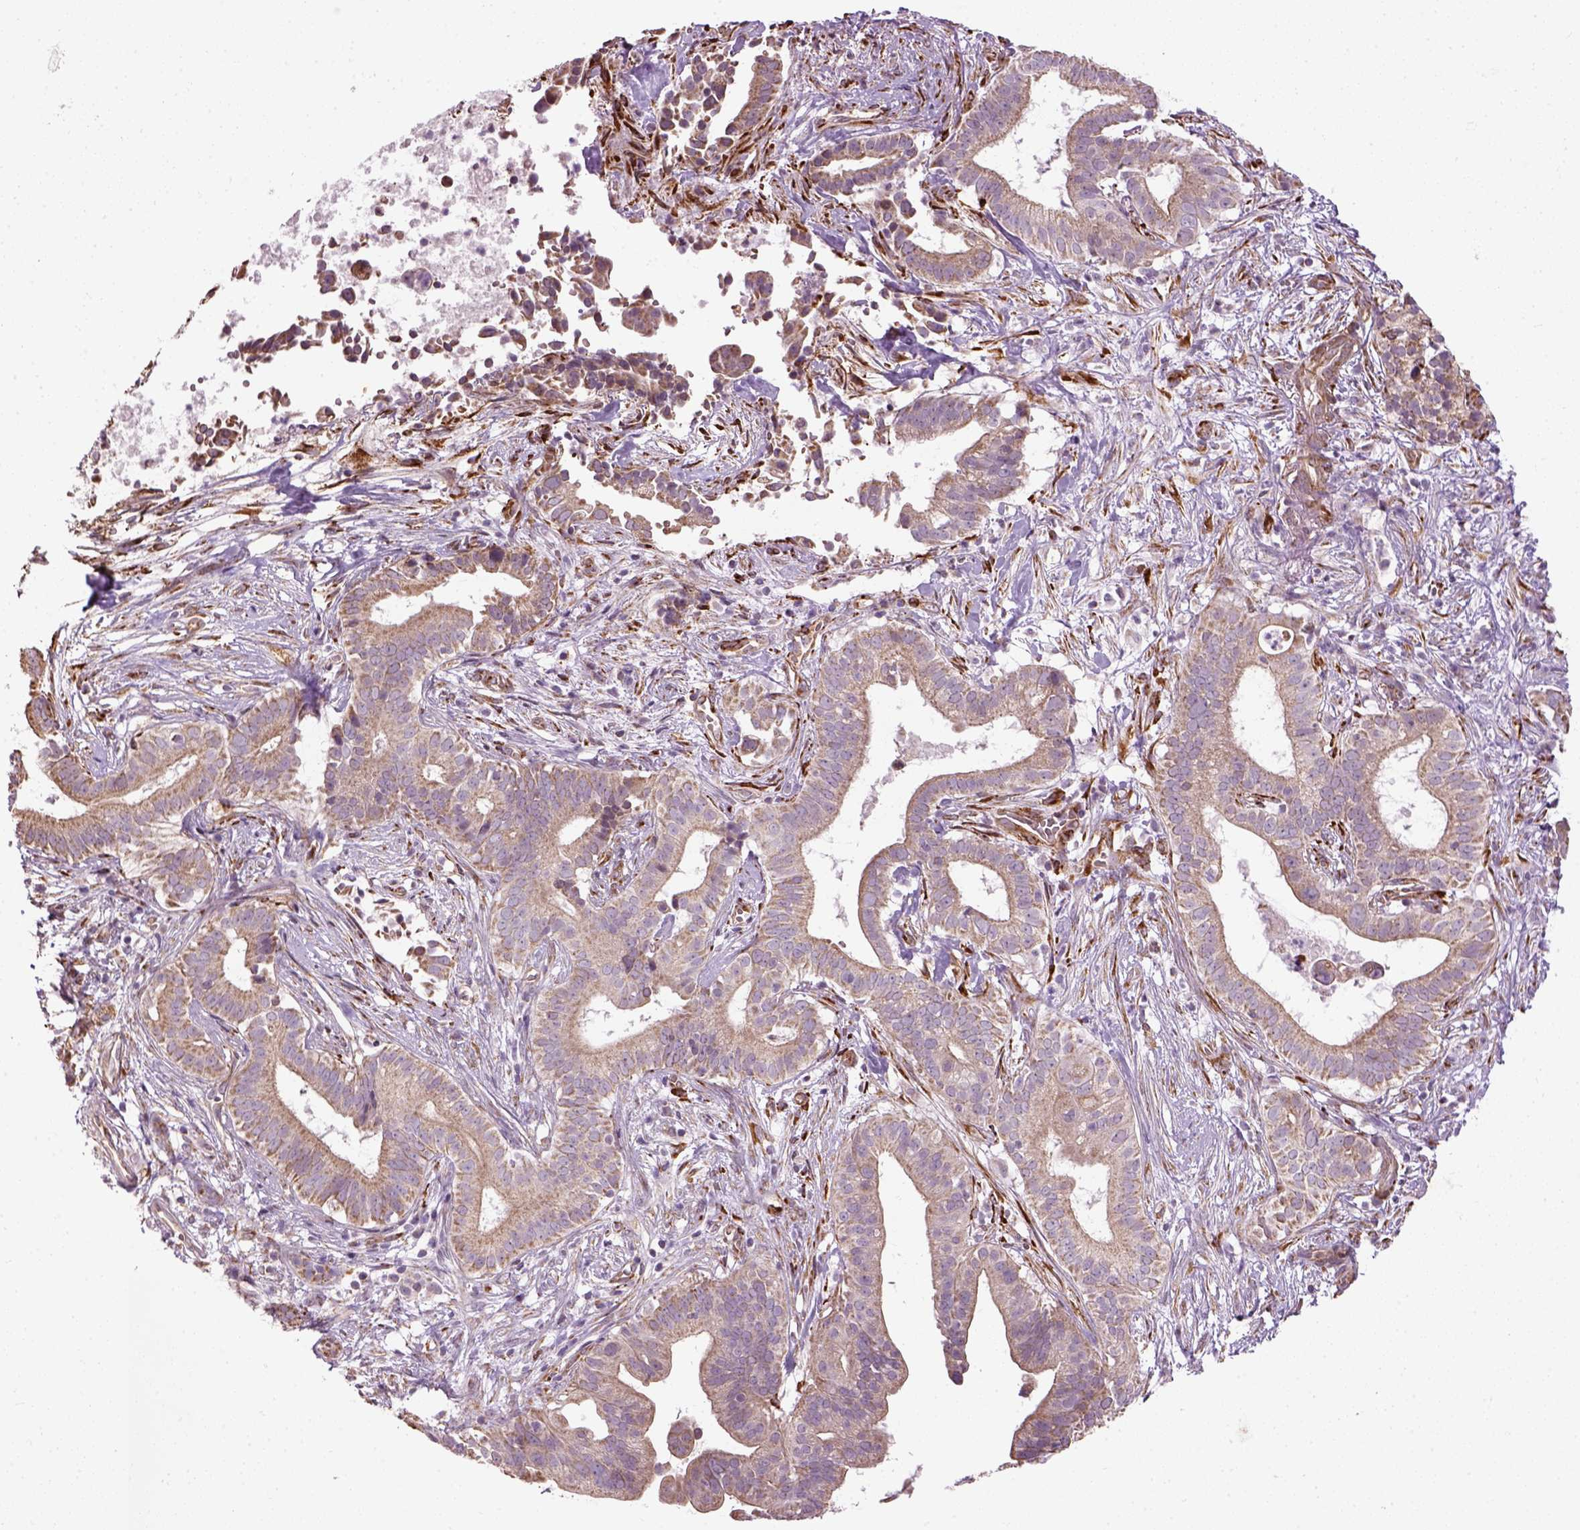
{"staining": {"intensity": "weak", "quantity": ">75%", "location": "cytoplasmic/membranous"}, "tissue": "pancreatic cancer", "cell_type": "Tumor cells", "image_type": "cancer", "snomed": [{"axis": "morphology", "description": "Adenocarcinoma, NOS"}, {"axis": "topography", "description": "Pancreas"}], "caption": "Pancreatic cancer stained with a brown dye demonstrates weak cytoplasmic/membranous positive staining in about >75% of tumor cells.", "gene": "XK", "patient": {"sex": "male", "age": 61}}